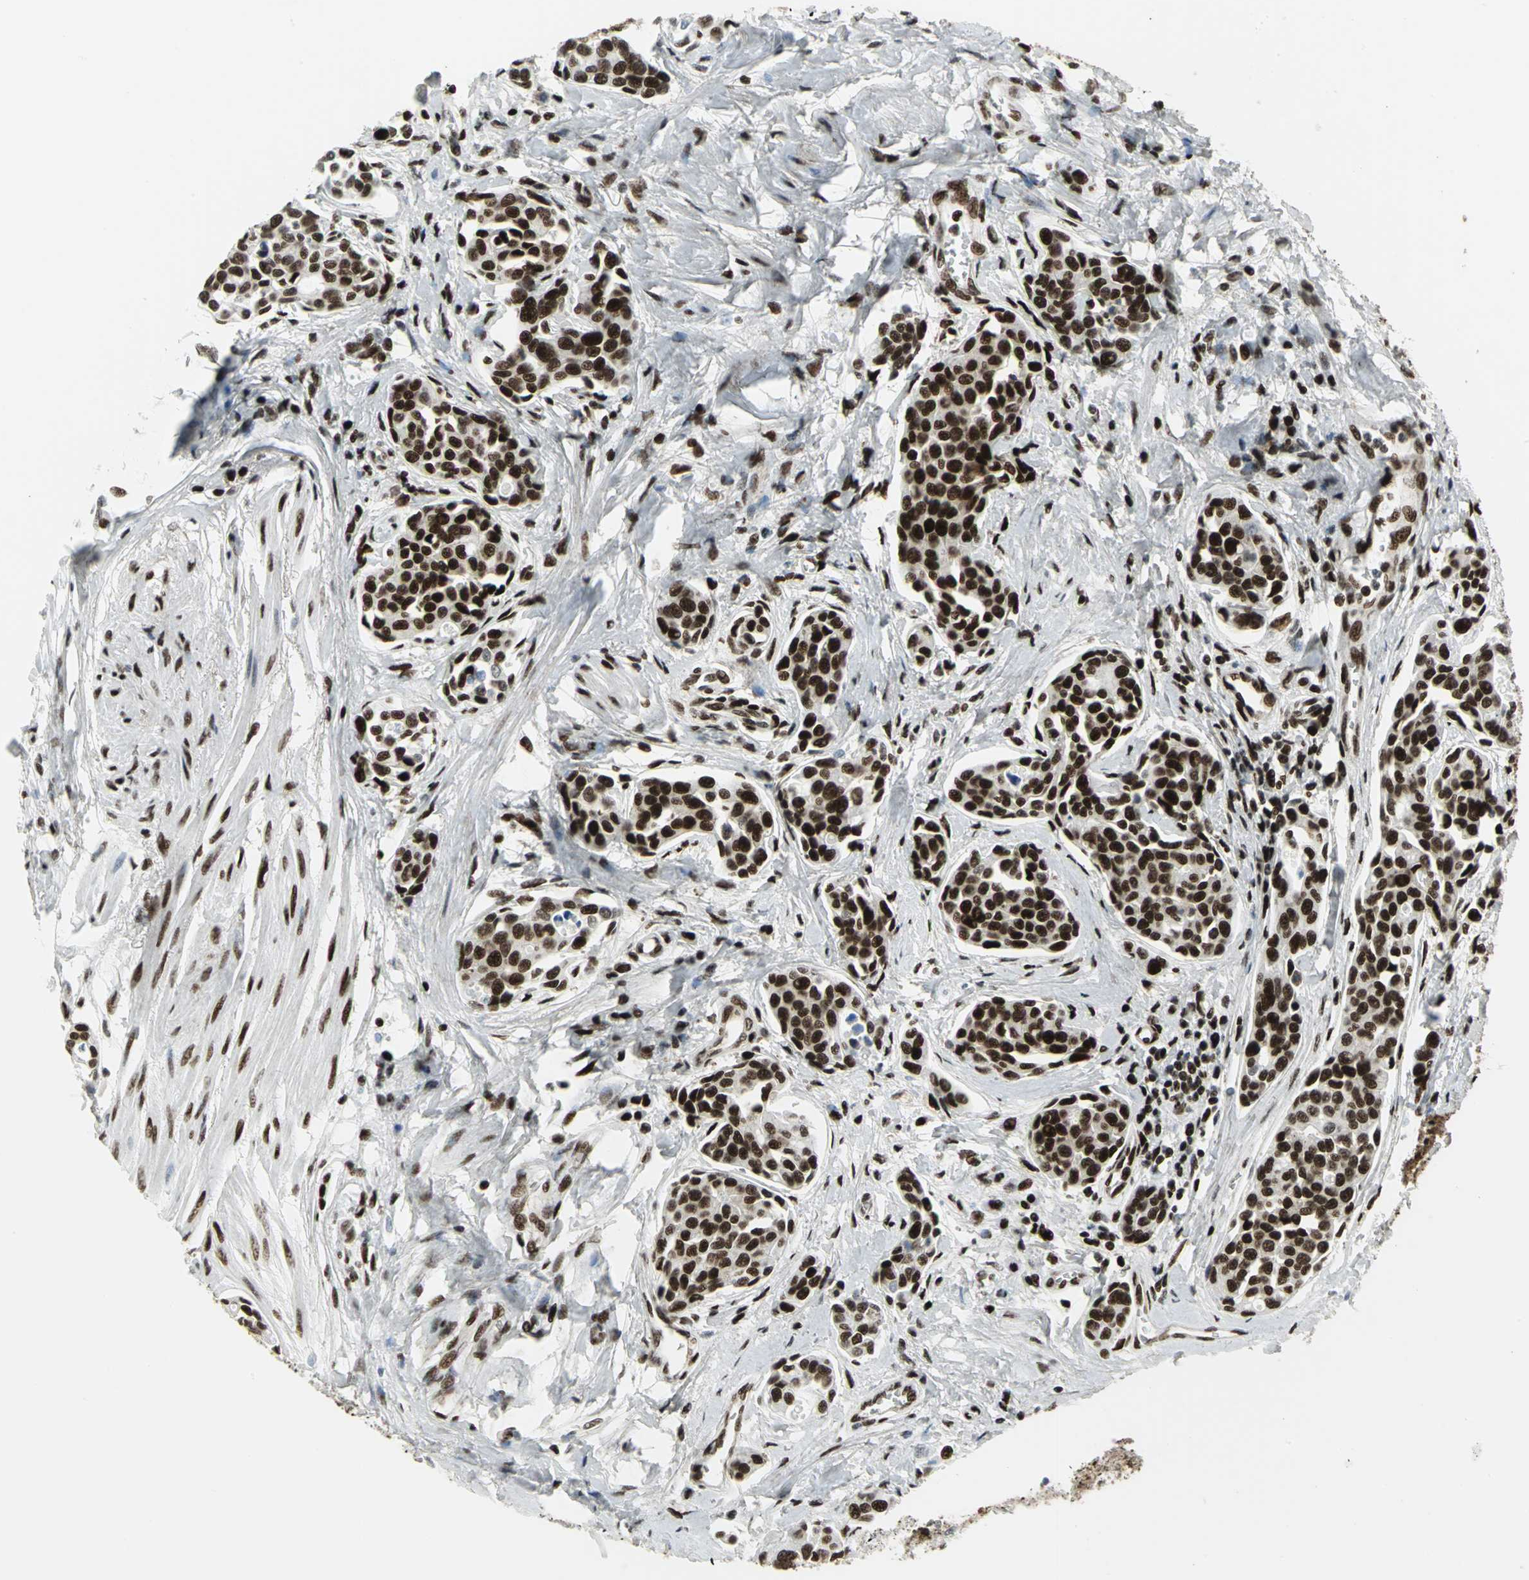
{"staining": {"intensity": "strong", "quantity": ">75%", "location": "nuclear"}, "tissue": "urothelial cancer", "cell_type": "Tumor cells", "image_type": "cancer", "snomed": [{"axis": "morphology", "description": "Urothelial carcinoma, High grade"}, {"axis": "topography", "description": "Urinary bladder"}], "caption": "Protein expression analysis of urothelial cancer shows strong nuclear staining in about >75% of tumor cells.", "gene": "SMARCA4", "patient": {"sex": "male", "age": 78}}